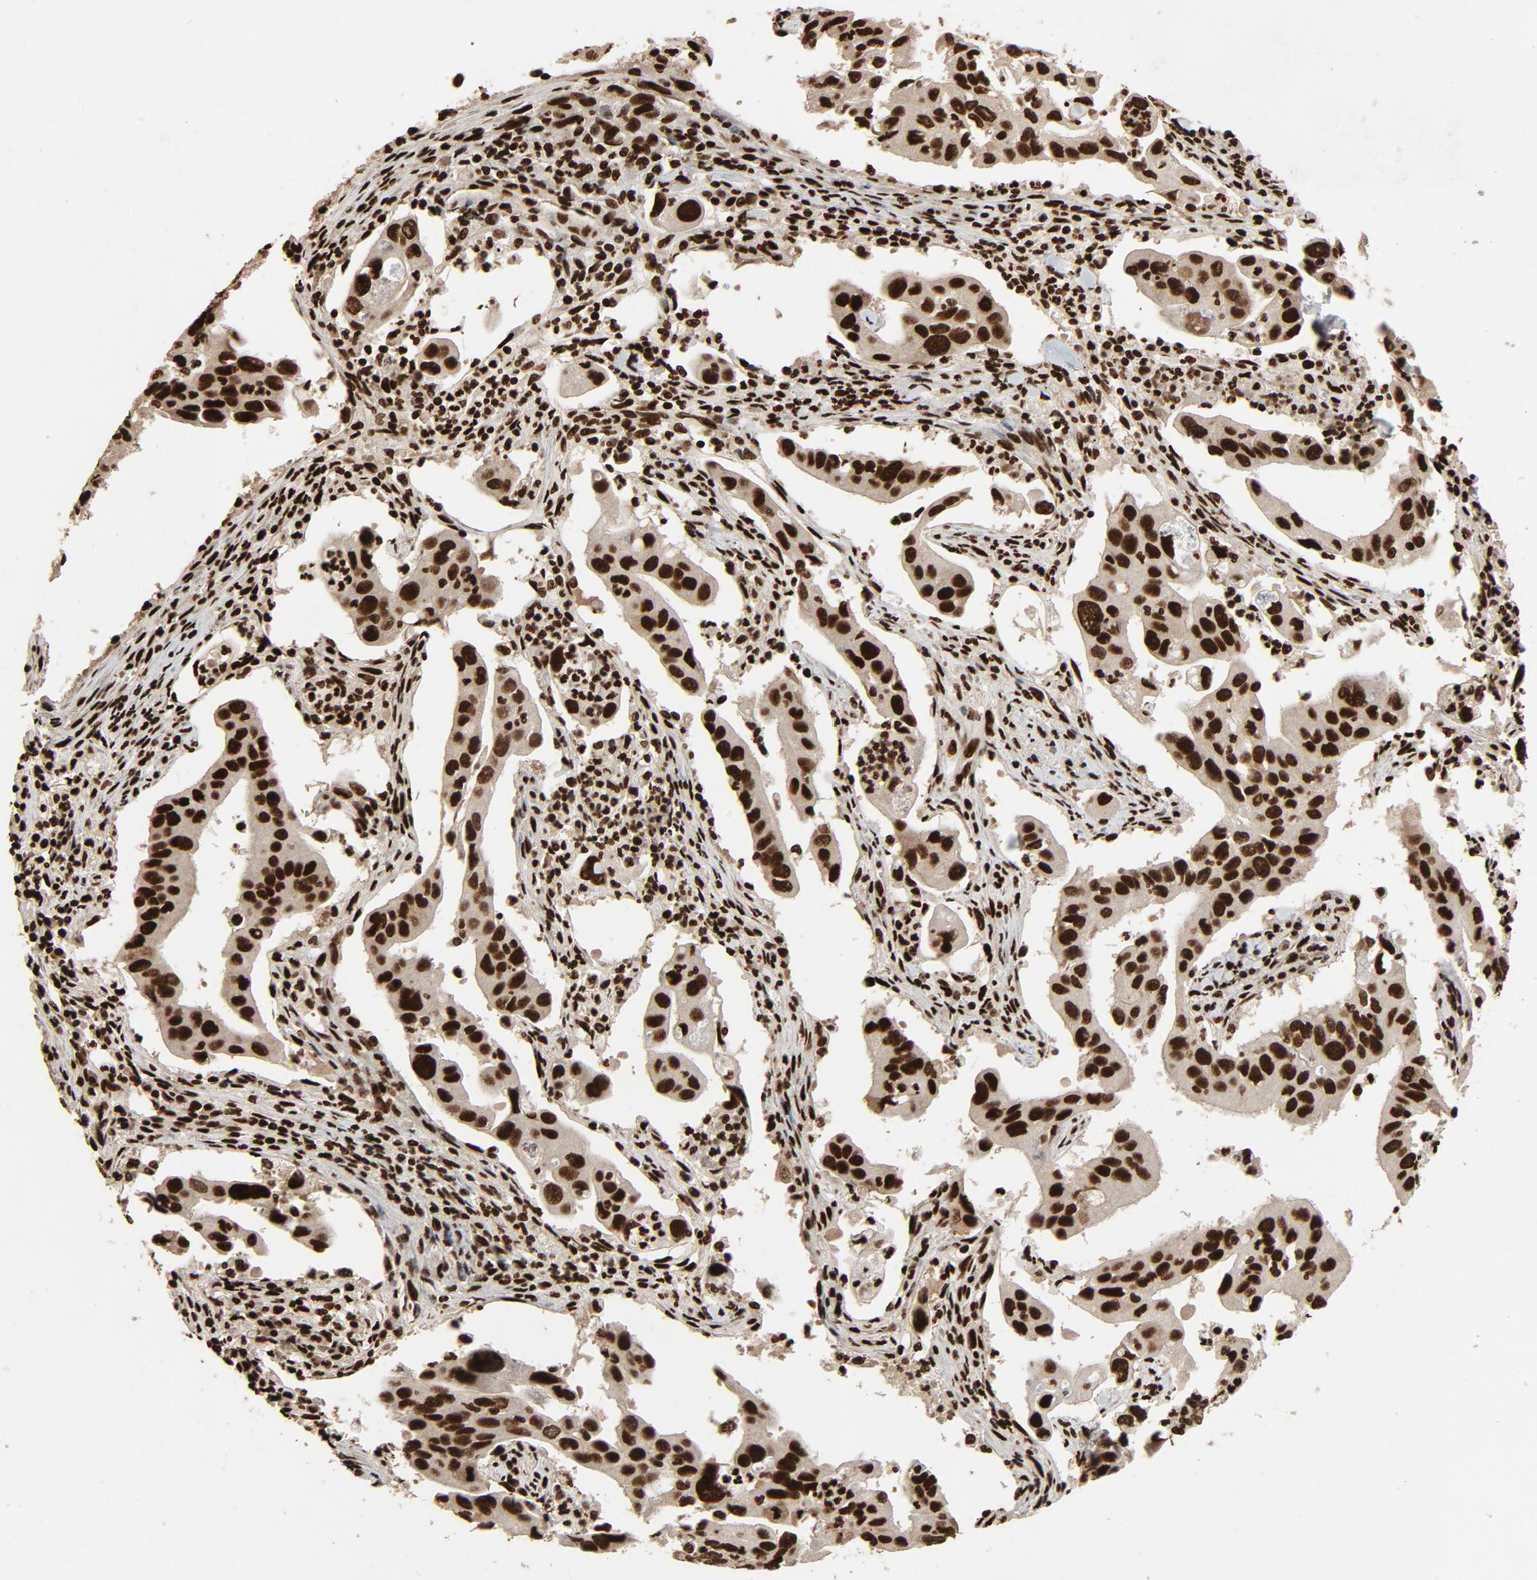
{"staining": {"intensity": "strong", "quantity": ">75%", "location": "nuclear"}, "tissue": "lung cancer", "cell_type": "Tumor cells", "image_type": "cancer", "snomed": [{"axis": "morphology", "description": "Adenocarcinoma, NOS"}, {"axis": "topography", "description": "Lung"}], "caption": "Immunohistochemical staining of human lung cancer shows strong nuclear protein positivity in about >75% of tumor cells.", "gene": "TP53BP1", "patient": {"sex": "male", "age": 48}}